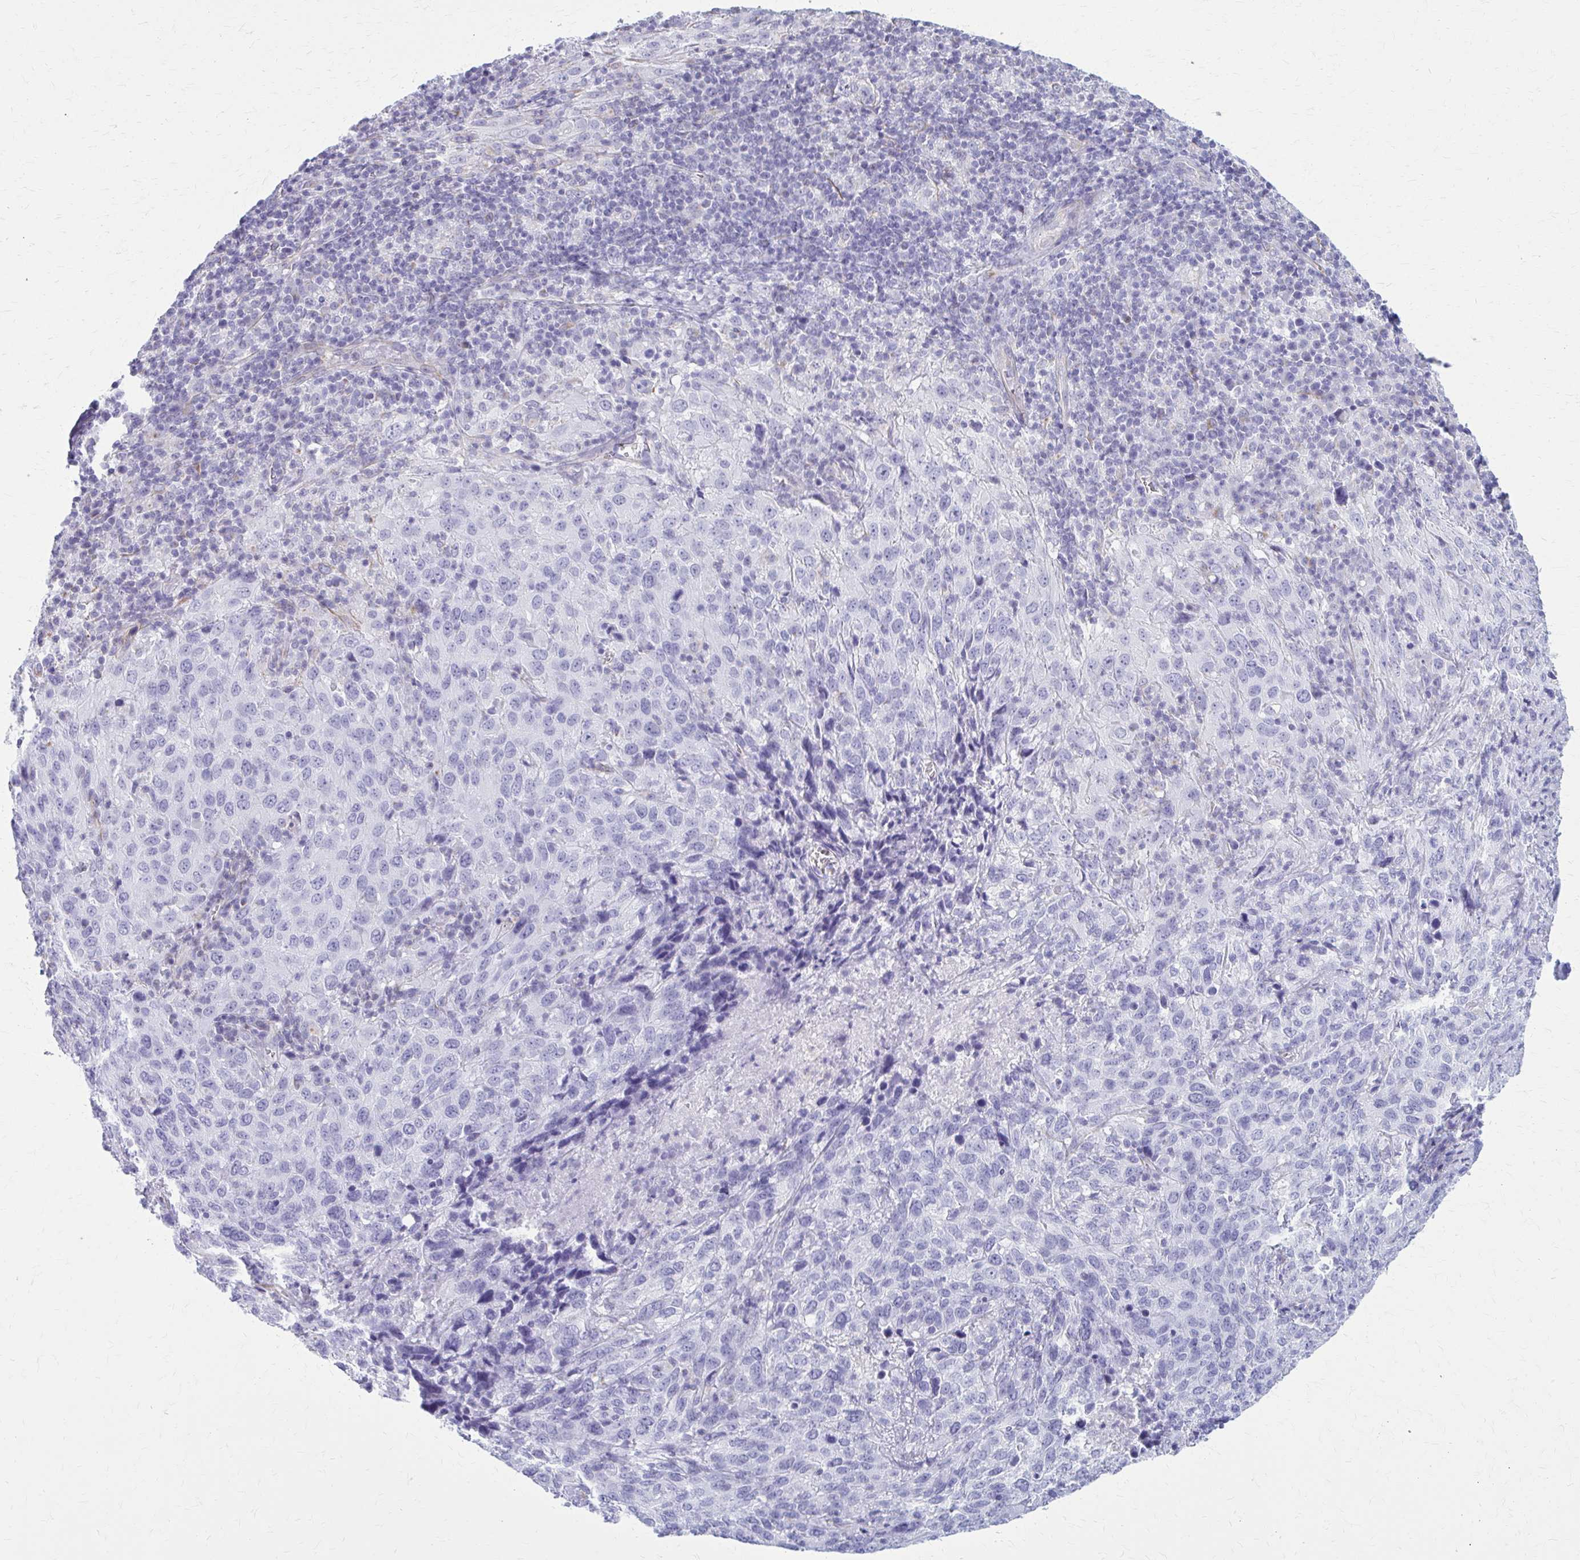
{"staining": {"intensity": "negative", "quantity": "none", "location": "none"}, "tissue": "cervical cancer", "cell_type": "Tumor cells", "image_type": "cancer", "snomed": [{"axis": "morphology", "description": "Squamous cell carcinoma, NOS"}, {"axis": "topography", "description": "Cervix"}], "caption": "Photomicrograph shows no protein positivity in tumor cells of cervical cancer (squamous cell carcinoma) tissue.", "gene": "GFAP", "patient": {"sex": "female", "age": 51}}